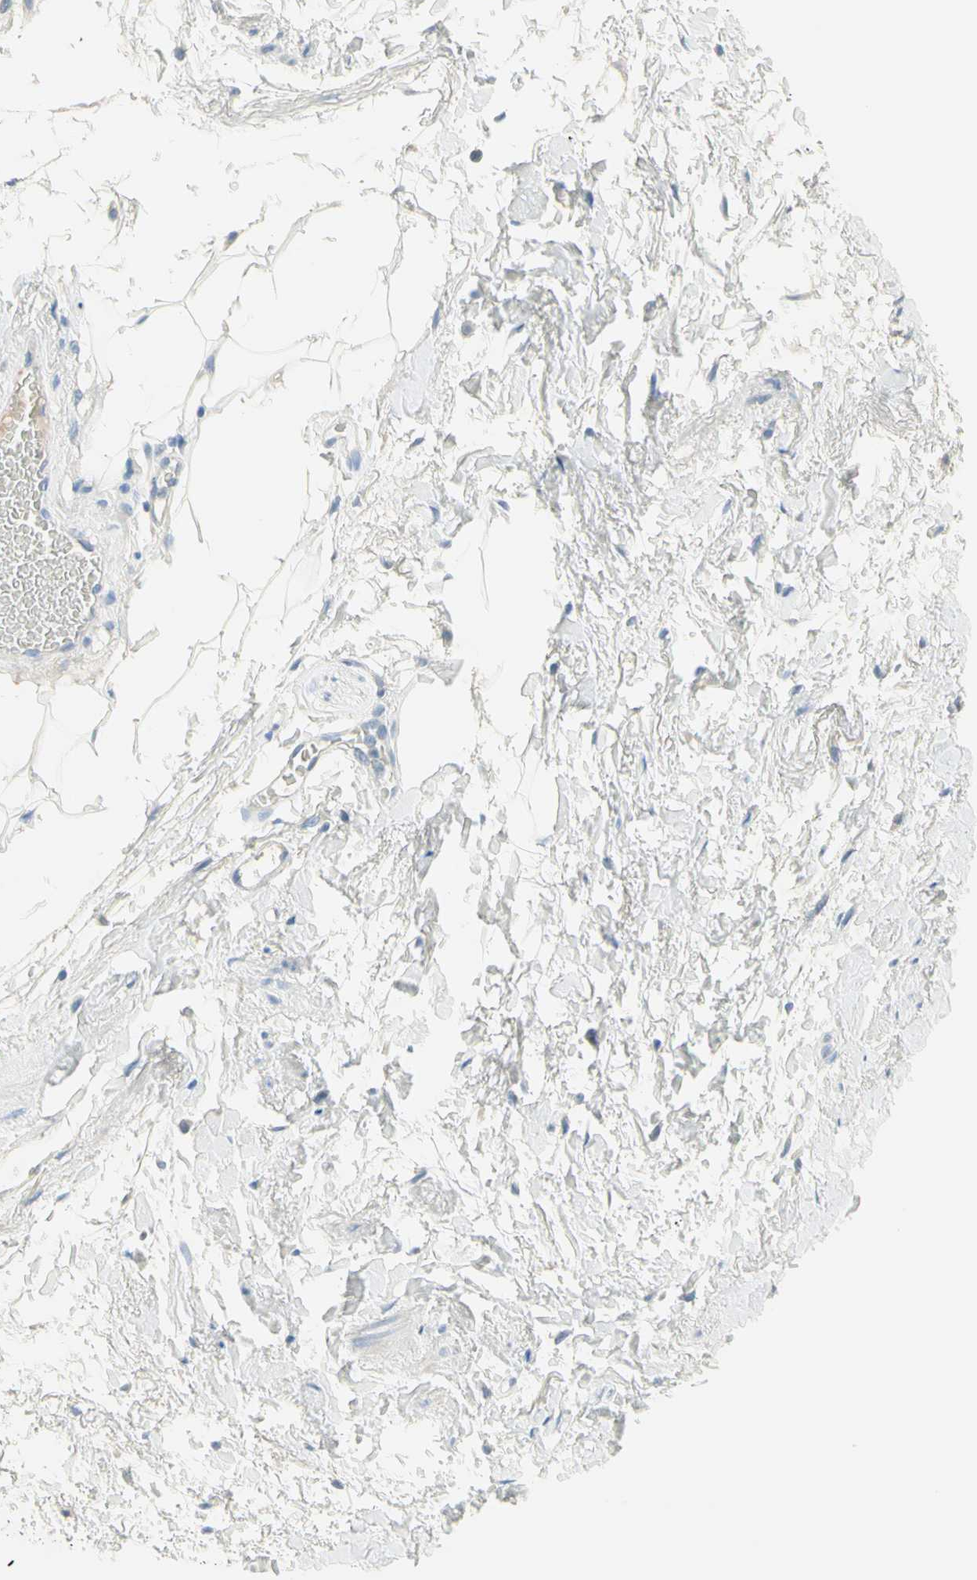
{"staining": {"intensity": "negative", "quantity": "none", "location": "none"}, "tissue": "adipose tissue", "cell_type": "Adipocytes", "image_type": "normal", "snomed": [{"axis": "morphology", "description": "Normal tissue, NOS"}, {"axis": "topography", "description": "Soft tissue"}, {"axis": "topography", "description": "Peripheral nerve tissue"}], "caption": "Immunohistochemical staining of benign human adipose tissue demonstrates no significant expression in adipocytes. (Brightfield microscopy of DAB immunohistochemistry (IHC) at high magnification).", "gene": "NECTIN4", "patient": {"sex": "female", "age": 71}}